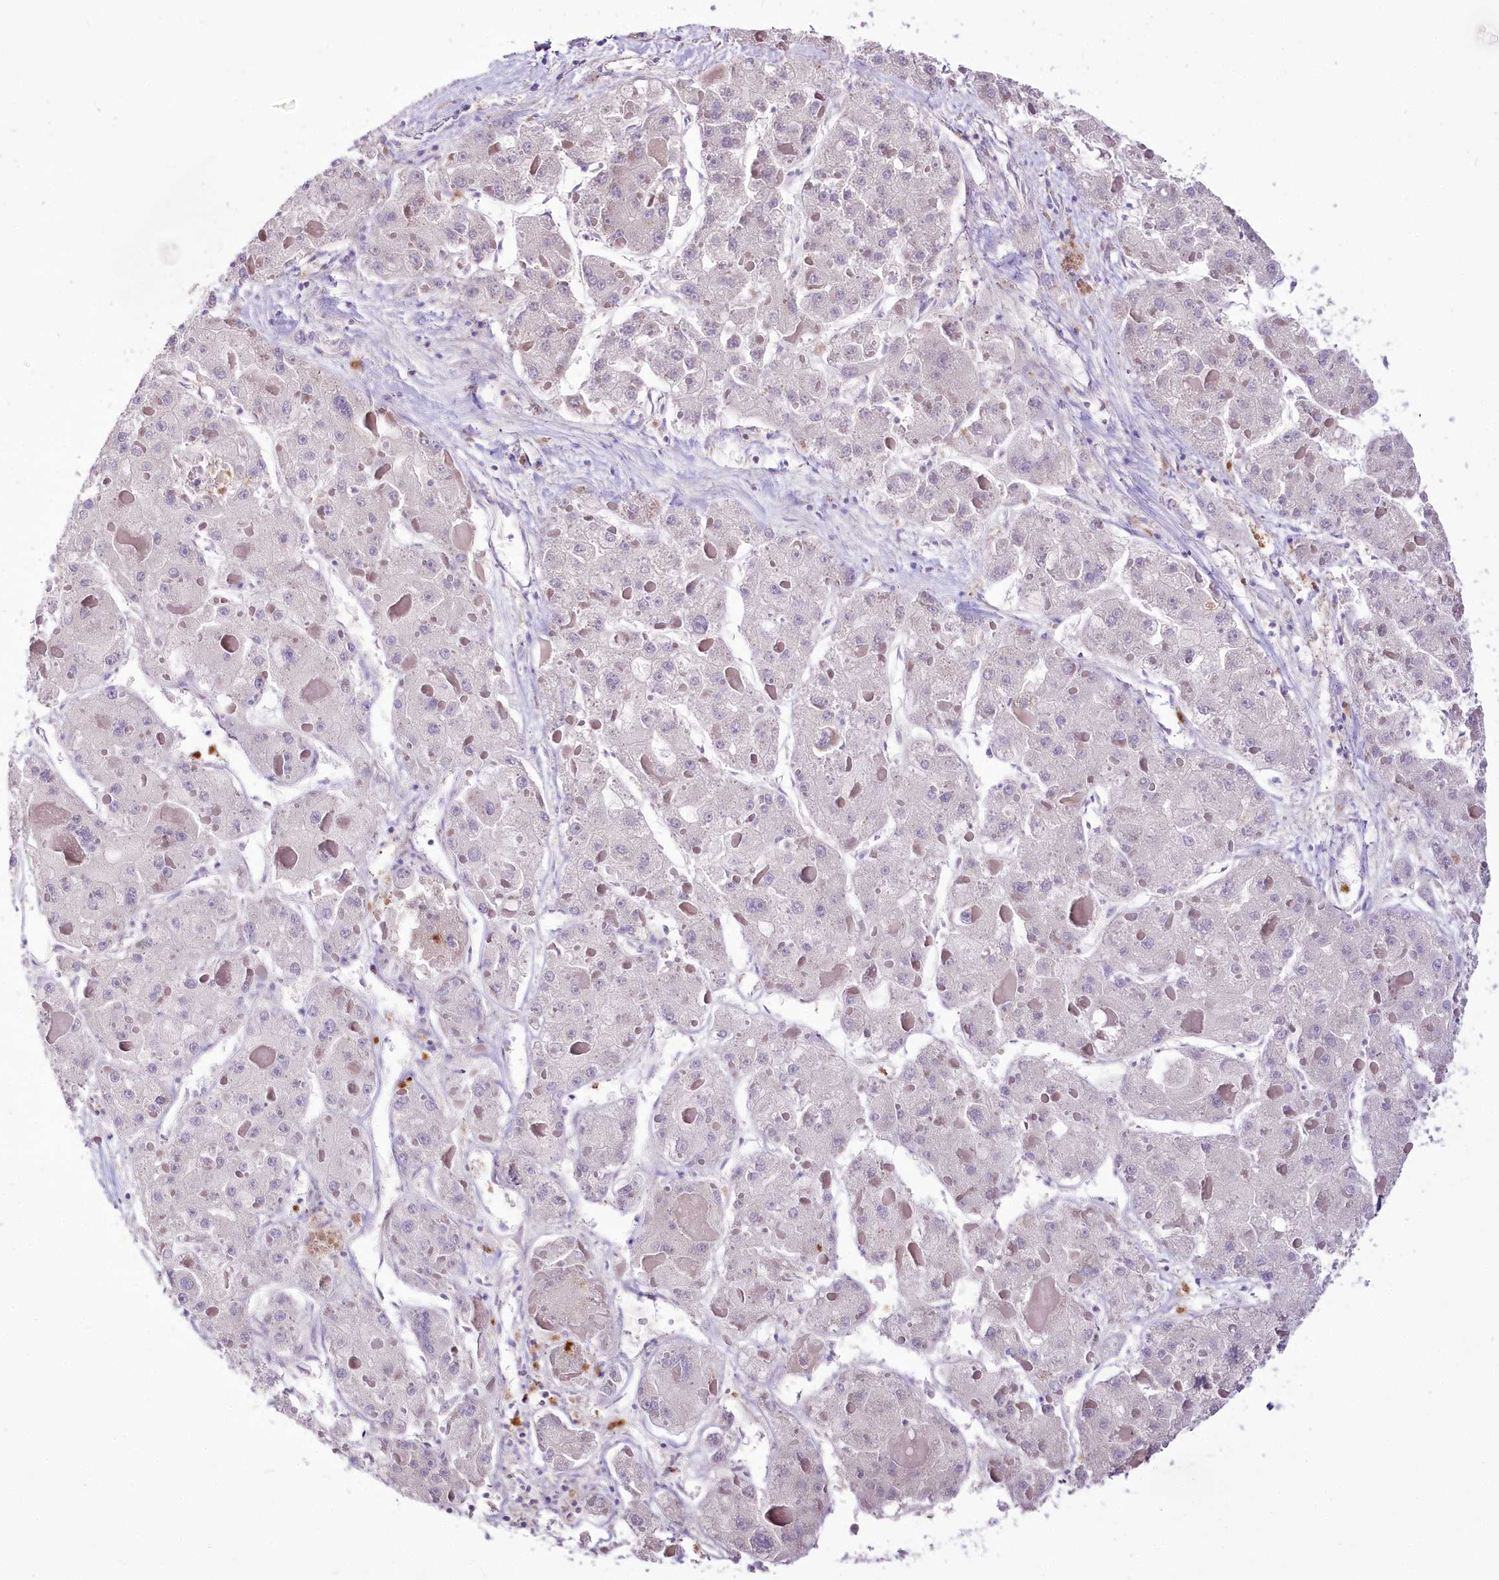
{"staining": {"intensity": "negative", "quantity": "none", "location": "none"}, "tissue": "liver cancer", "cell_type": "Tumor cells", "image_type": "cancer", "snomed": [{"axis": "morphology", "description": "Carcinoma, Hepatocellular, NOS"}, {"axis": "topography", "description": "Liver"}], "caption": "Protein analysis of liver hepatocellular carcinoma exhibits no significant positivity in tumor cells.", "gene": "DPYD", "patient": {"sex": "female", "age": 73}}